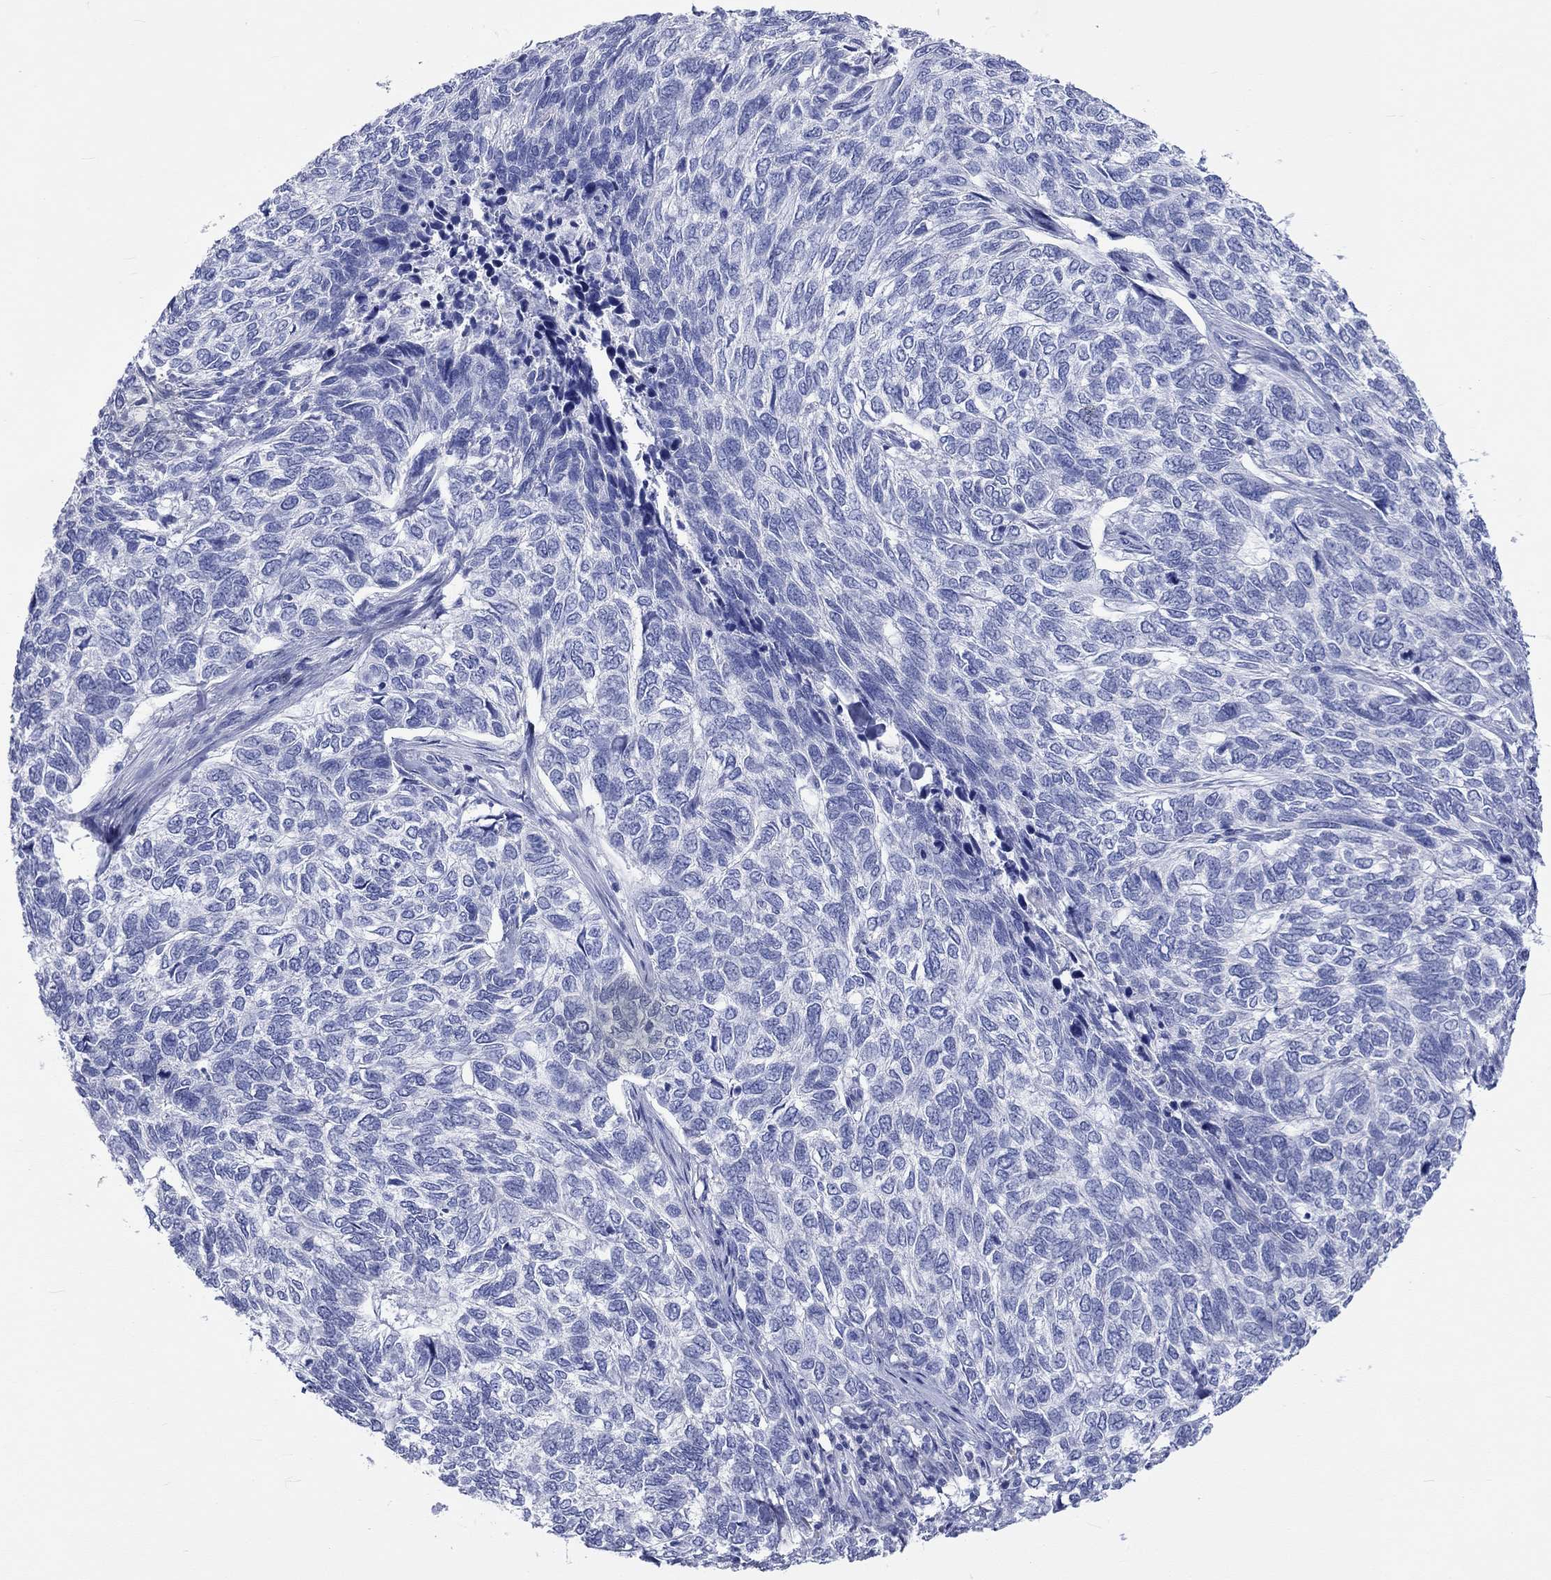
{"staining": {"intensity": "negative", "quantity": "none", "location": "none"}, "tissue": "skin cancer", "cell_type": "Tumor cells", "image_type": "cancer", "snomed": [{"axis": "morphology", "description": "Basal cell carcinoma"}, {"axis": "topography", "description": "Skin"}], "caption": "This is an immunohistochemistry (IHC) micrograph of human skin cancer. There is no staining in tumor cells.", "gene": "SPATA9", "patient": {"sex": "female", "age": 65}}